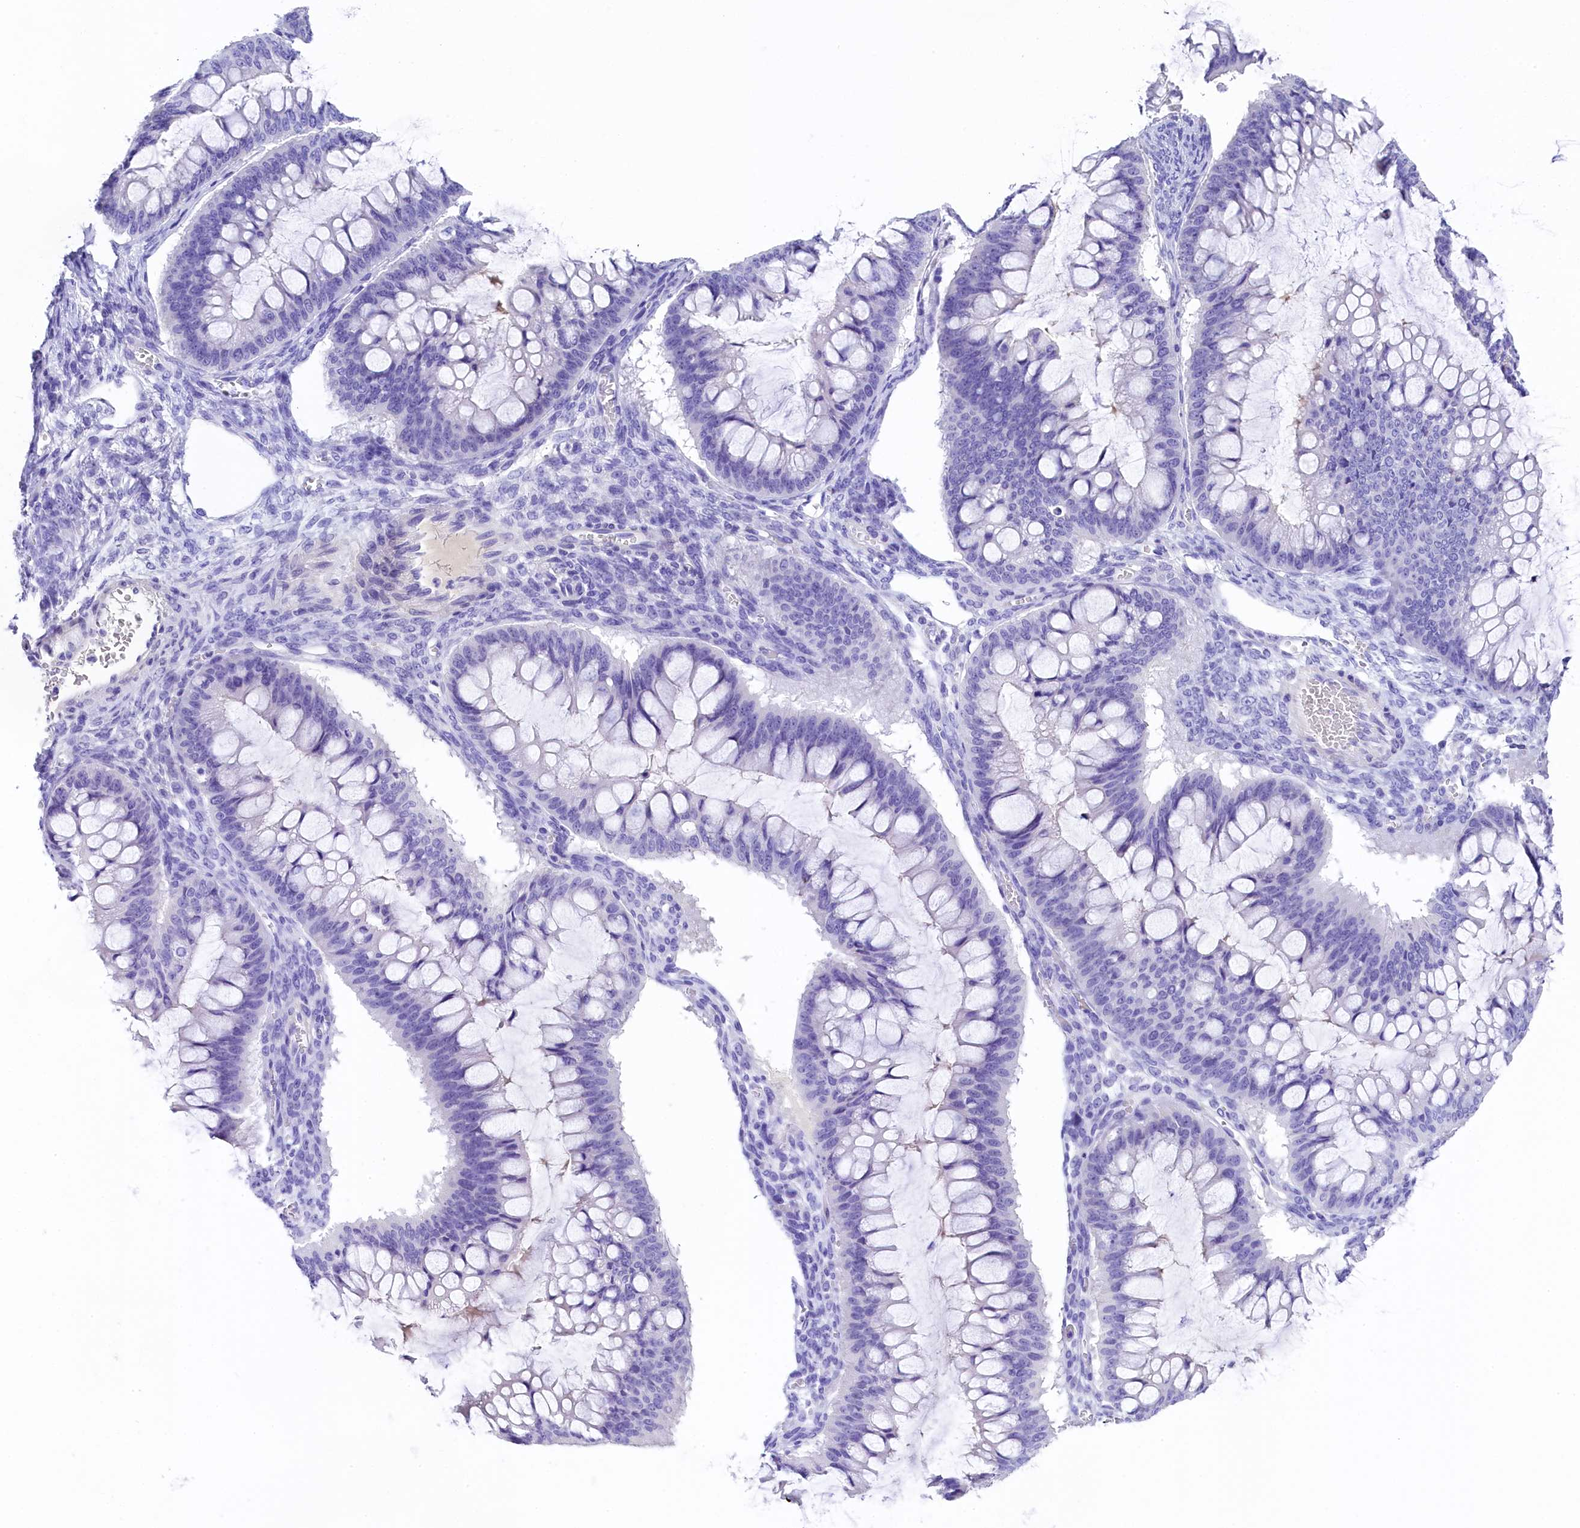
{"staining": {"intensity": "negative", "quantity": "none", "location": "none"}, "tissue": "ovarian cancer", "cell_type": "Tumor cells", "image_type": "cancer", "snomed": [{"axis": "morphology", "description": "Cystadenocarcinoma, mucinous, NOS"}, {"axis": "topography", "description": "Ovary"}], "caption": "Tumor cells show no significant positivity in ovarian cancer.", "gene": "SKIDA1", "patient": {"sex": "female", "age": 73}}